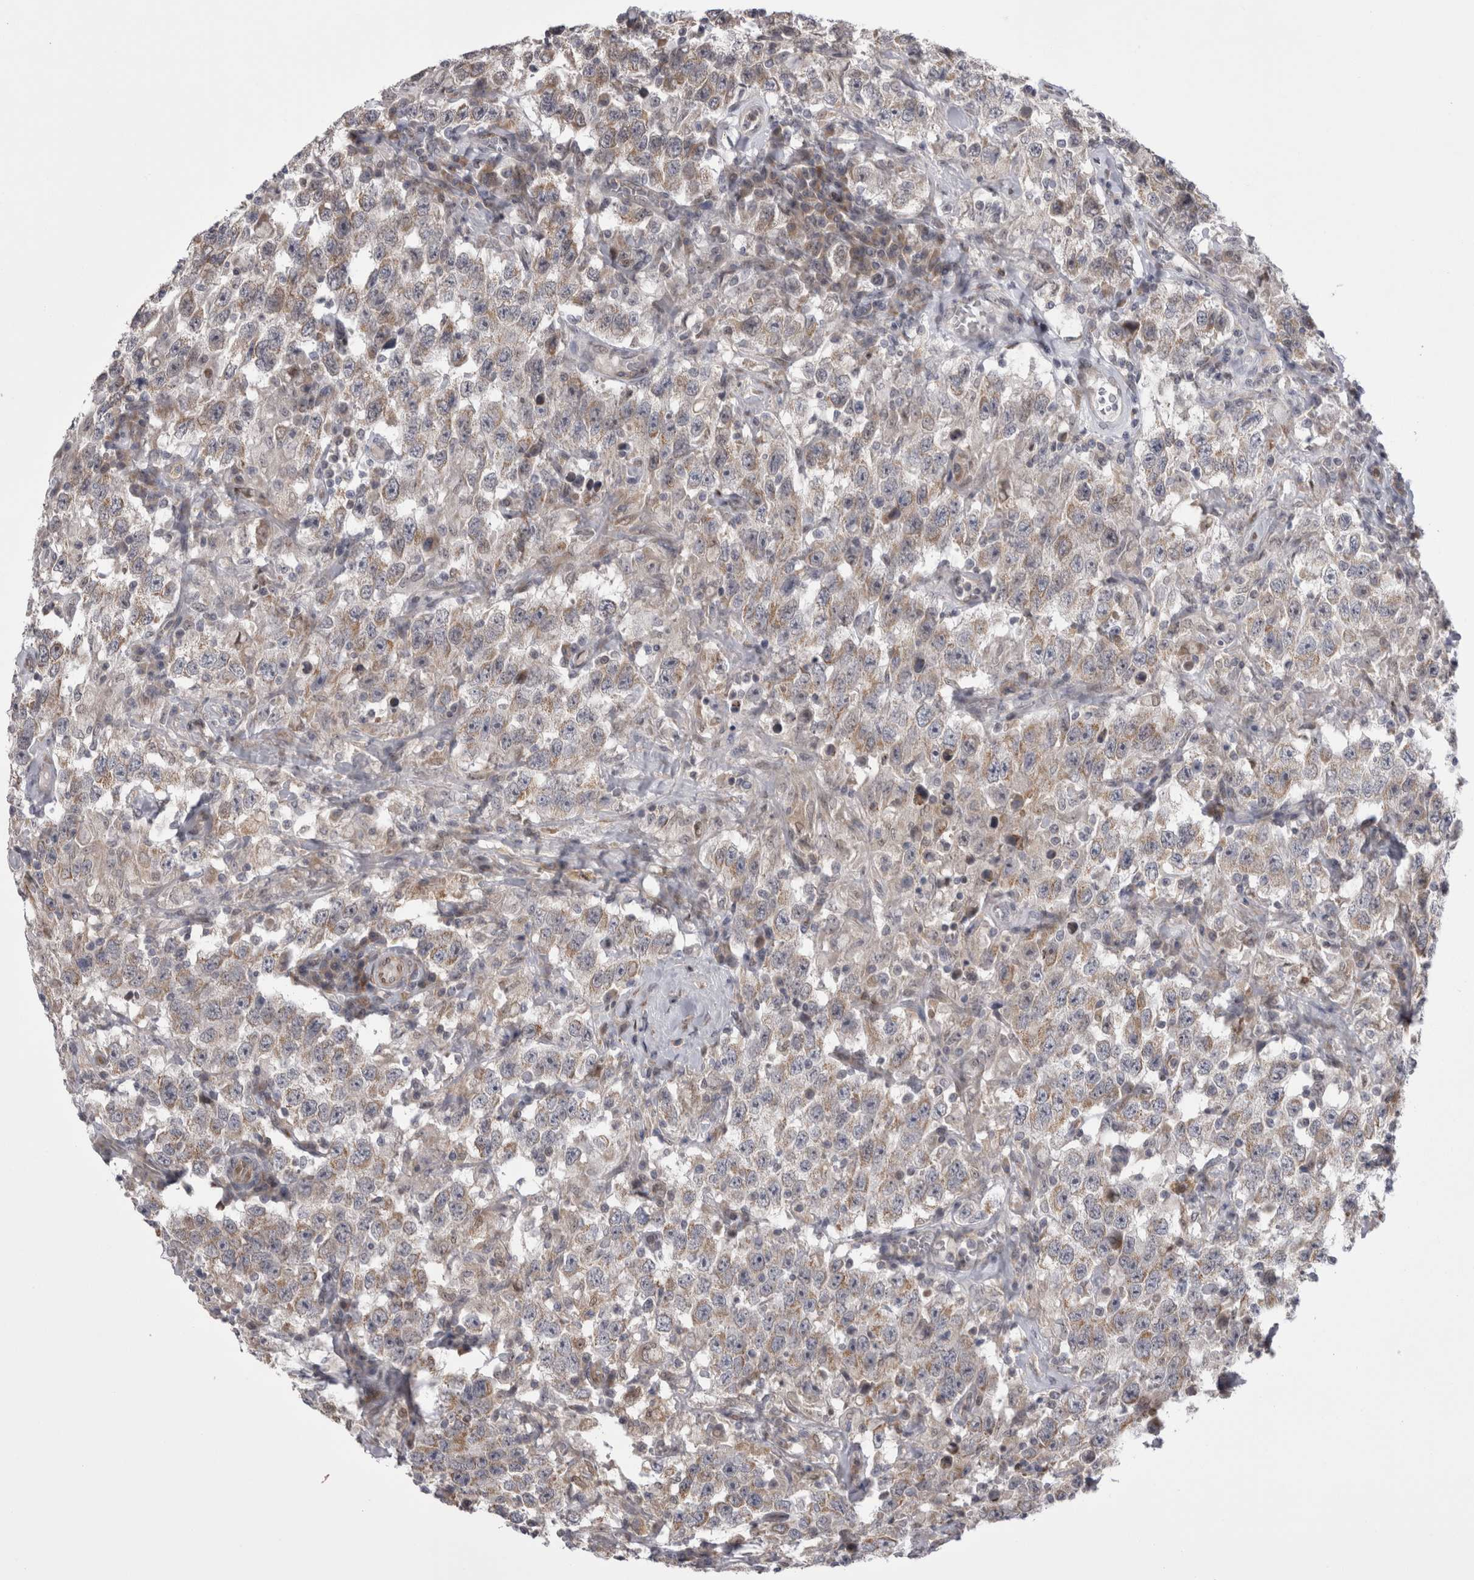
{"staining": {"intensity": "weak", "quantity": ">75%", "location": "cytoplasmic/membranous"}, "tissue": "testis cancer", "cell_type": "Tumor cells", "image_type": "cancer", "snomed": [{"axis": "morphology", "description": "Seminoma, NOS"}, {"axis": "topography", "description": "Testis"}], "caption": "Testis cancer stained for a protein shows weak cytoplasmic/membranous positivity in tumor cells.", "gene": "CHIC2", "patient": {"sex": "male", "age": 41}}